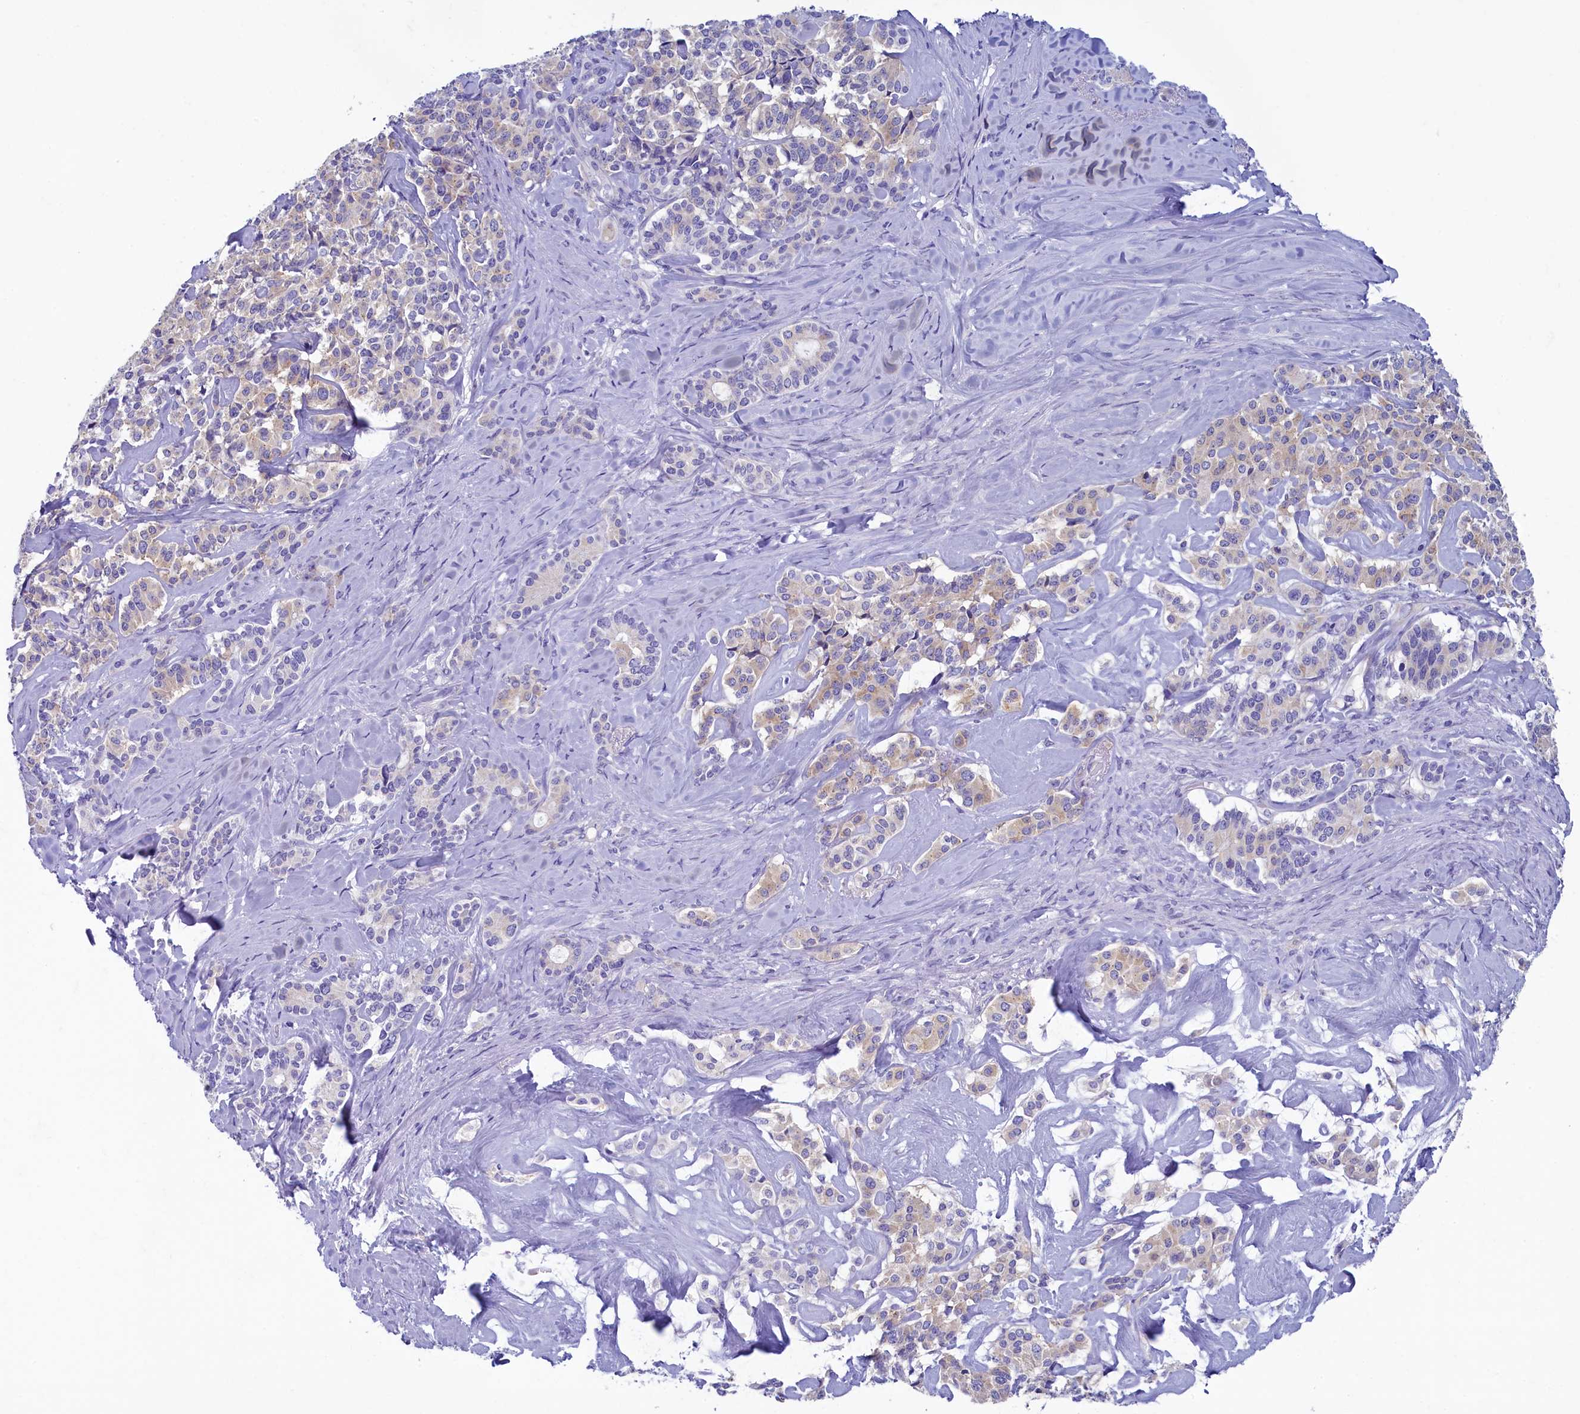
{"staining": {"intensity": "weak", "quantity": "<25%", "location": "cytoplasmic/membranous"}, "tissue": "pancreatic cancer", "cell_type": "Tumor cells", "image_type": "cancer", "snomed": [{"axis": "morphology", "description": "Adenocarcinoma, NOS"}, {"axis": "topography", "description": "Pancreas"}], "caption": "DAB (3,3'-diaminobenzidine) immunohistochemical staining of pancreatic cancer exhibits no significant expression in tumor cells.", "gene": "SKA3", "patient": {"sex": "female", "age": 74}}